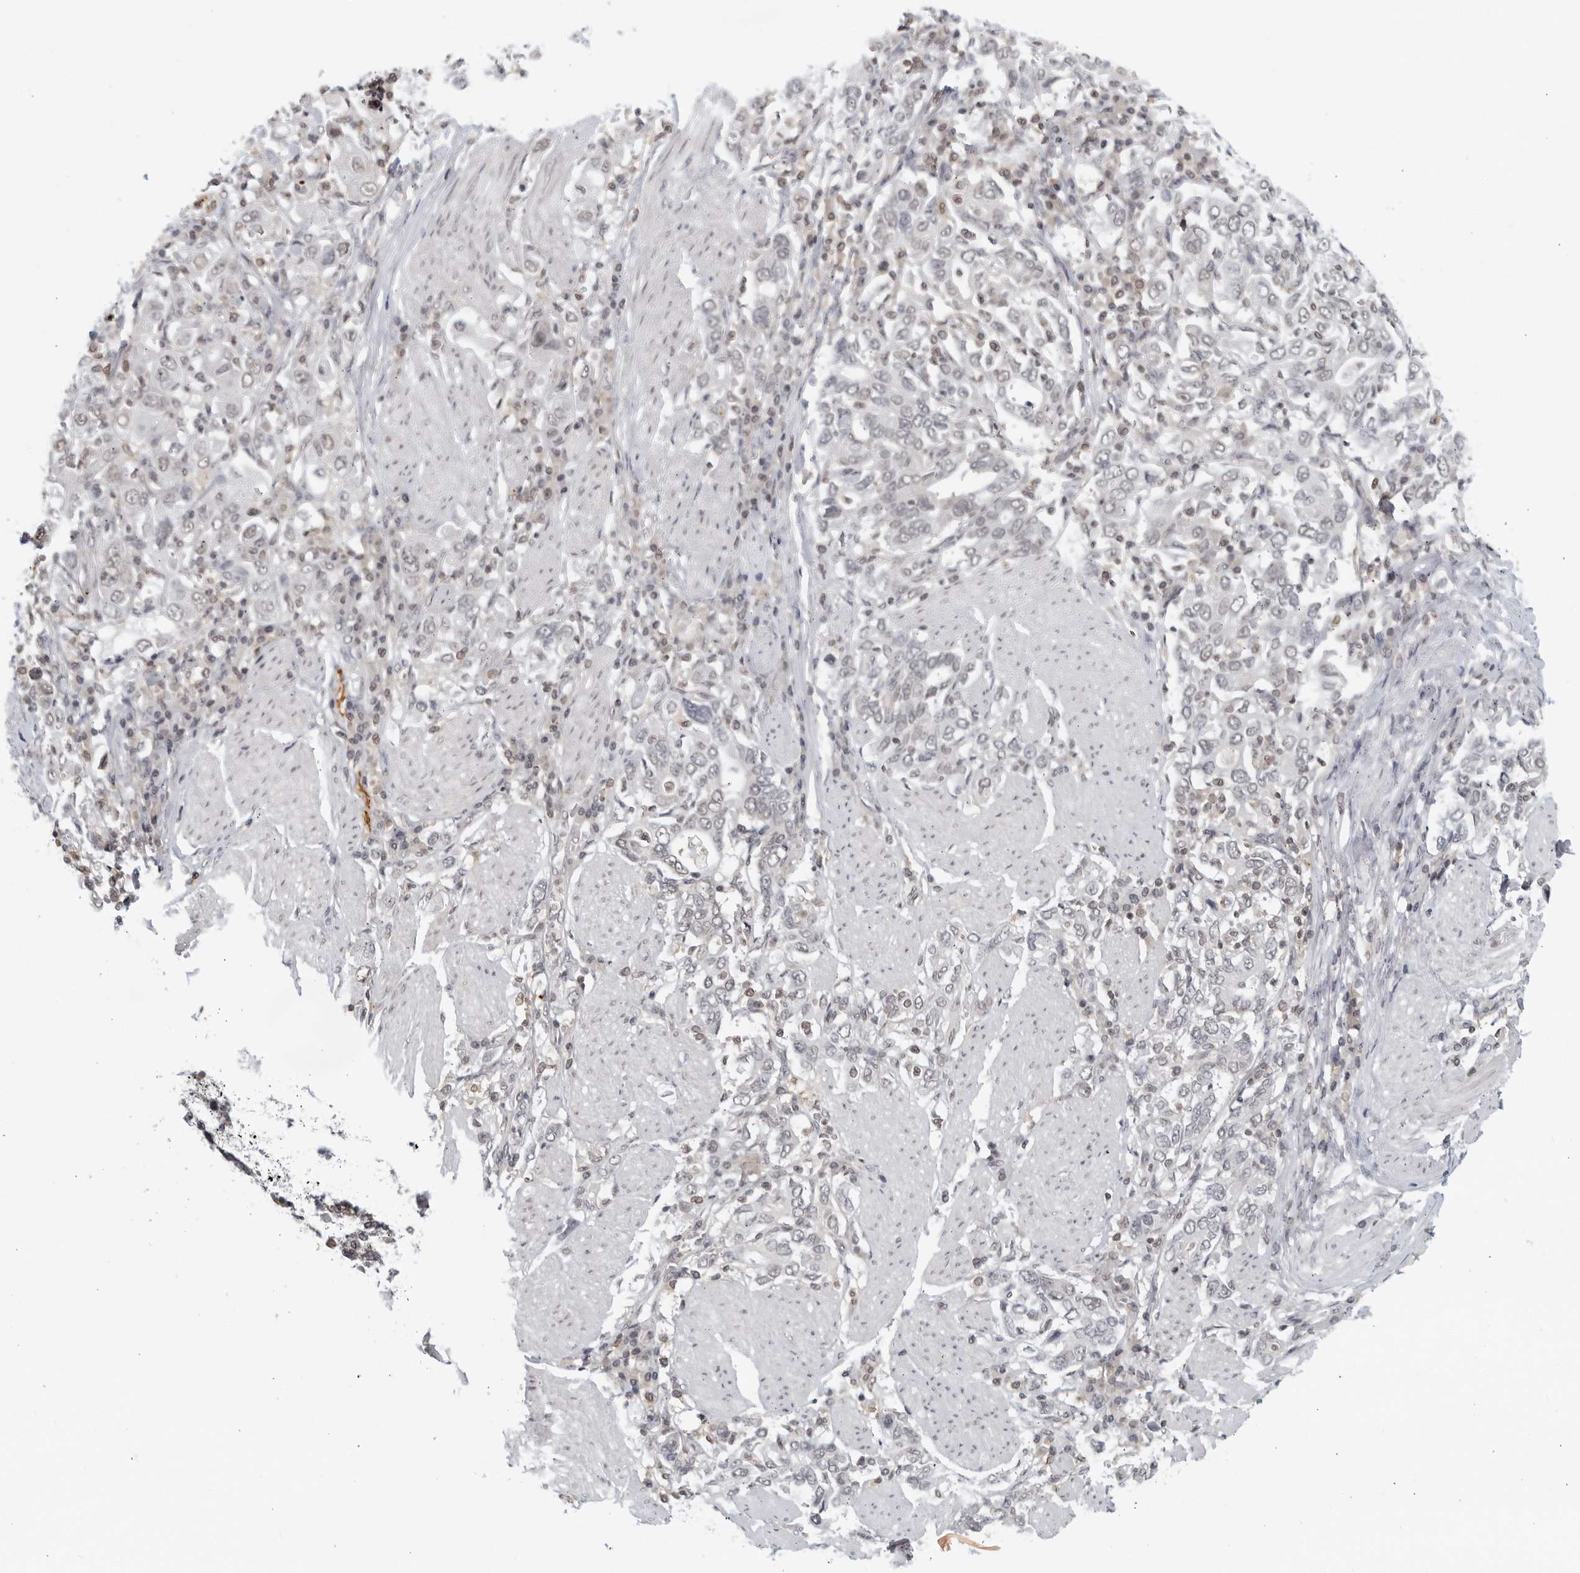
{"staining": {"intensity": "weak", "quantity": "<25%", "location": "nuclear"}, "tissue": "stomach cancer", "cell_type": "Tumor cells", "image_type": "cancer", "snomed": [{"axis": "morphology", "description": "Adenocarcinoma, NOS"}, {"axis": "topography", "description": "Stomach, upper"}], "caption": "Stomach cancer (adenocarcinoma) was stained to show a protein in brown. There is no significant positivity in tumor cells. The staining is performed using DAB brown chromogen with nuclei counter-stained in using hematoxylin.", "gene": "CC2D1B", "patient": {"sex": "male", "age": 62}}